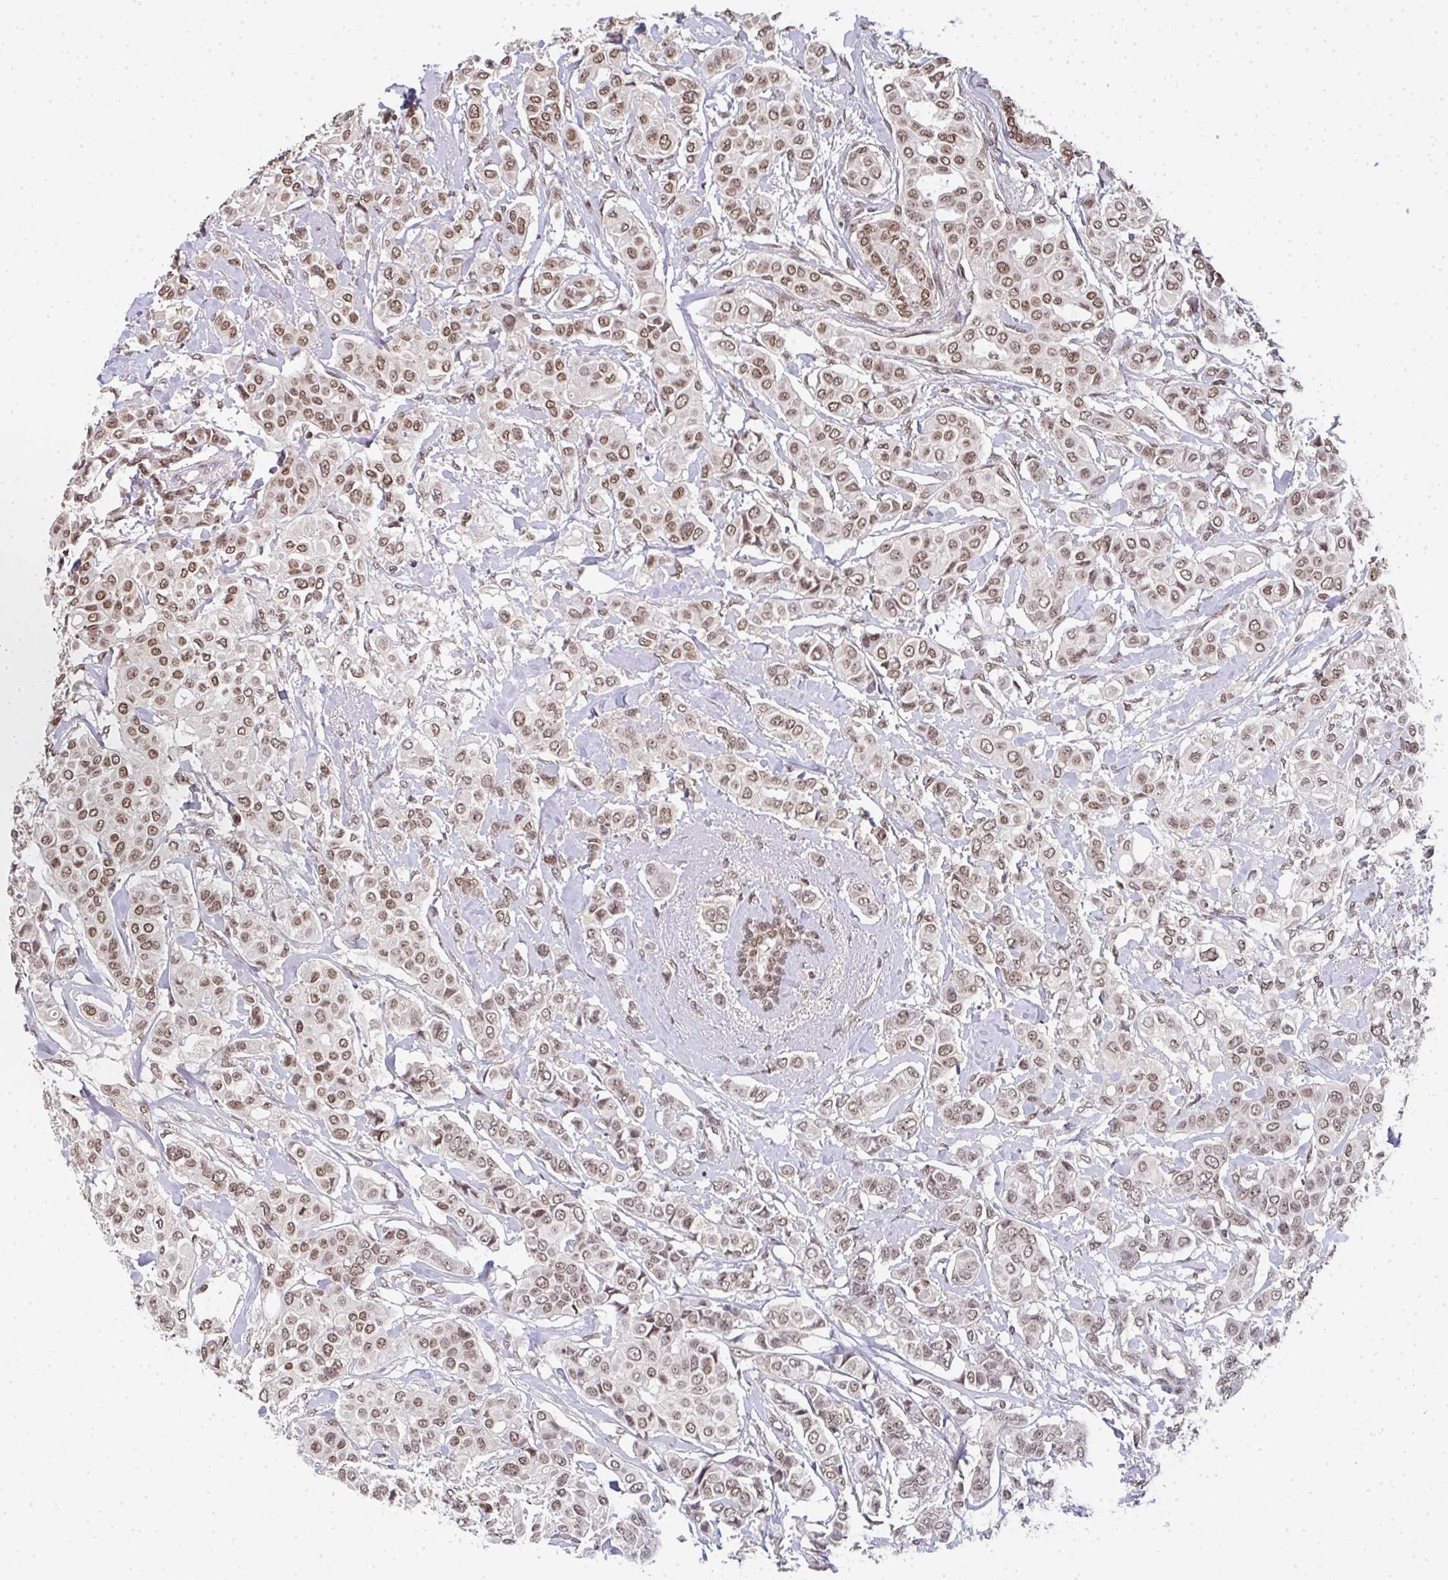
{"staining": {"intensity": "moderate", "quantity": ">75%", "location": "cytoplasmic/membranous,nuclear"}, "tissue": "breast cancer", "cell_type": "Tumor cells", "image_type": "cancer", "snomed": [{"axis": "morphology", "description": "Lobular carcinoma"}, {"axis": "topography", "description": "Breast"}], "caption": "High-magnification brightfield microscopy of breast lobular carcinoma stained with DAB (brown) and counterstained with hematoxylin (blue). tumor cells exhibit moderate cytoplasmic/membranous and nuclear expression is identified in approximately>75% of cells. (Stains: DAB in brown, nuclei in blue, Microscopy: brightfield microscopy at high magnification).", "gene": "DKC1", "patient": {"sex": "female", "age": 51}}